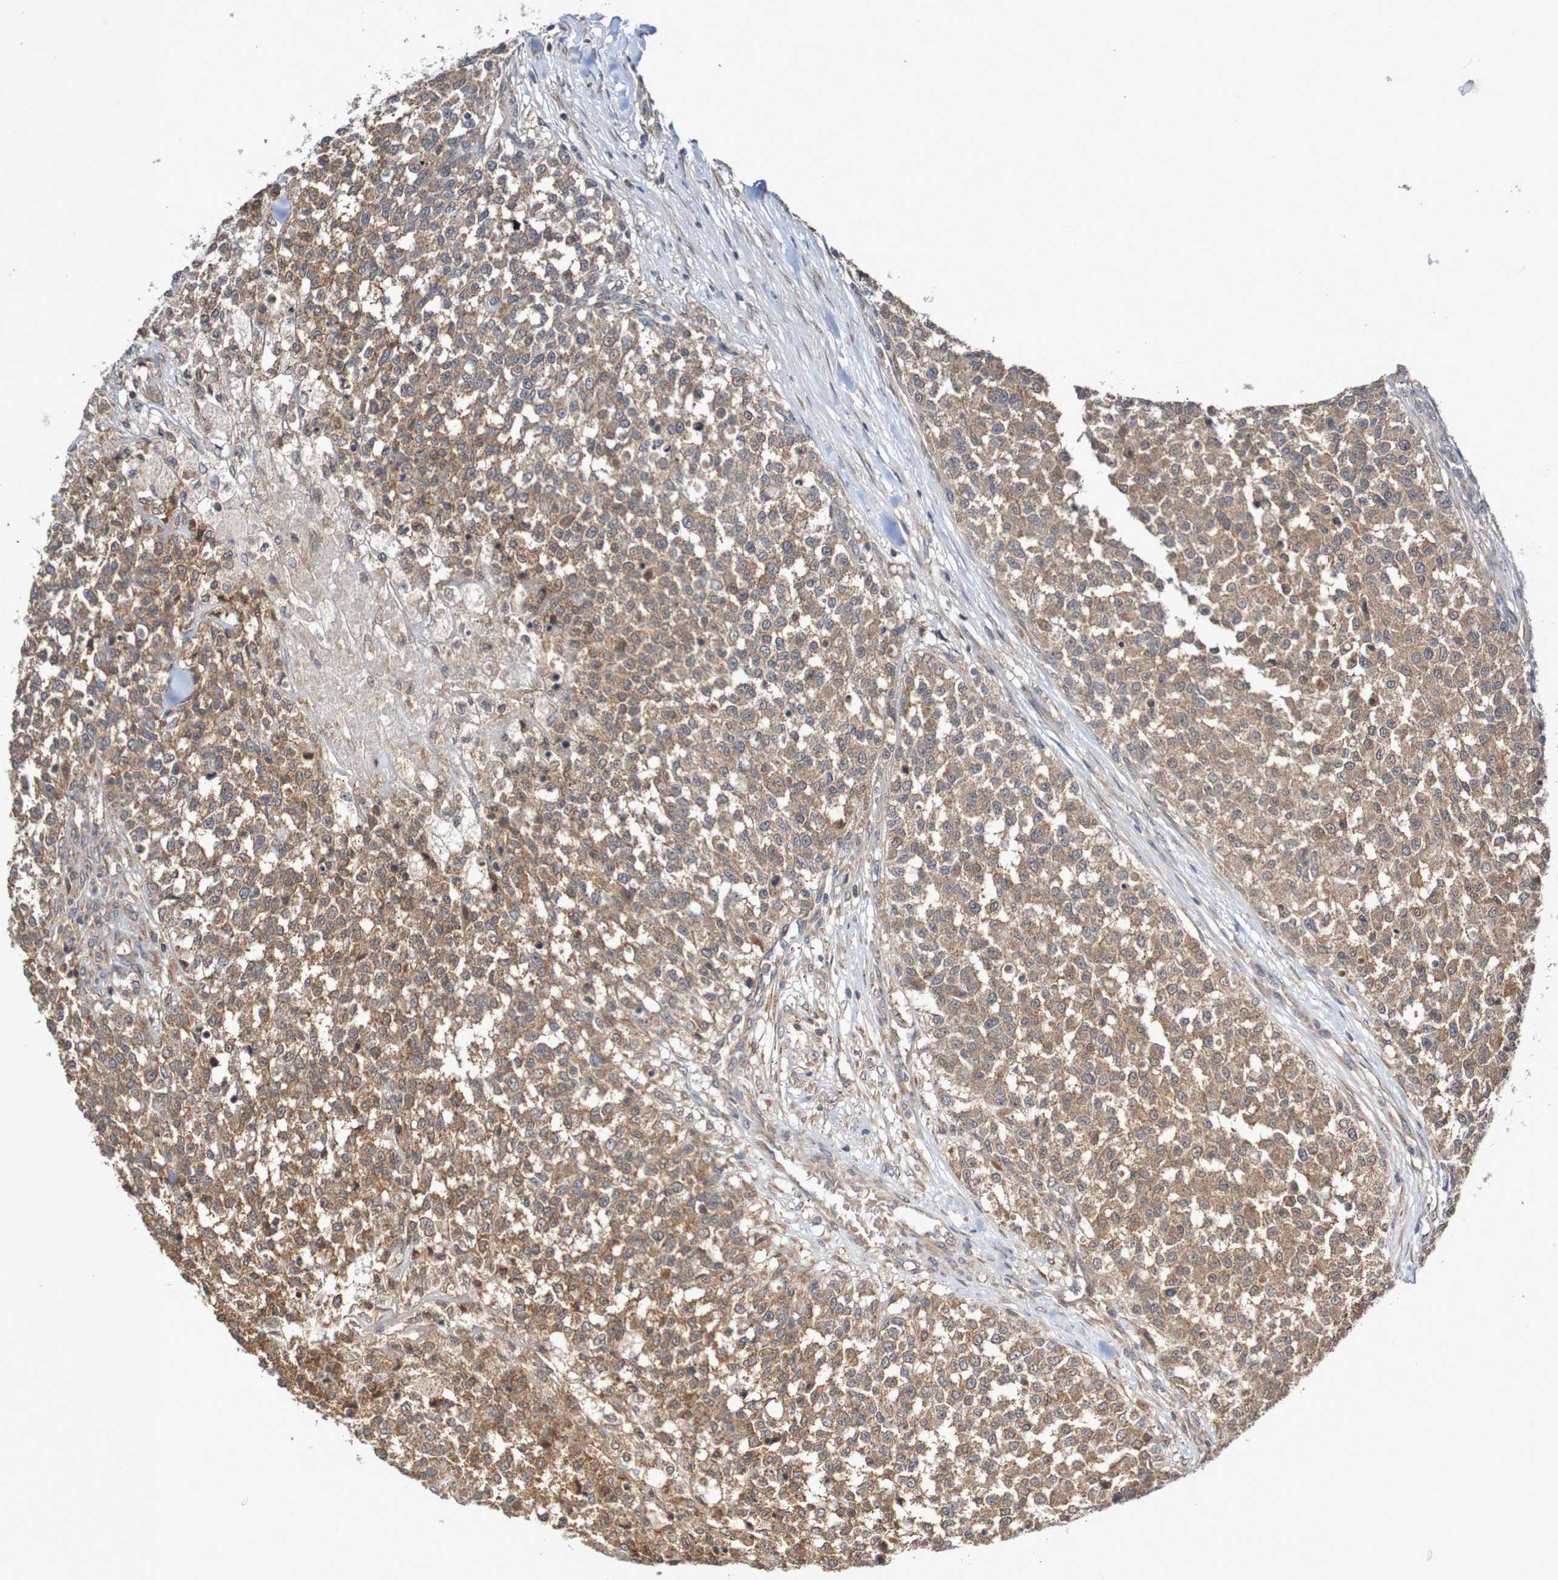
{"staining": {"intensity": "moderate", "quantity": ">75%", "location": "cytoplasmic/membranous"}, "tissue": "testis cancer", "cell_type": "Tumor cells", "image_type": "cancer", "snomed": [{"axis": "morphology", "description": "Seminoma, NOS"}, {"axis": "topography", "description": "Testis"}], "caption": "Immunohistochemical staining of testis cancer (seminoma) reveals moderate cytoplasmic/membranous protein expression in about >75% of tumor cells. The protein of interest is shown in brown color, while the nuclei are stained blue.", "gene": "PHPT1", "patient": {"sex": "male", "age": 59}}